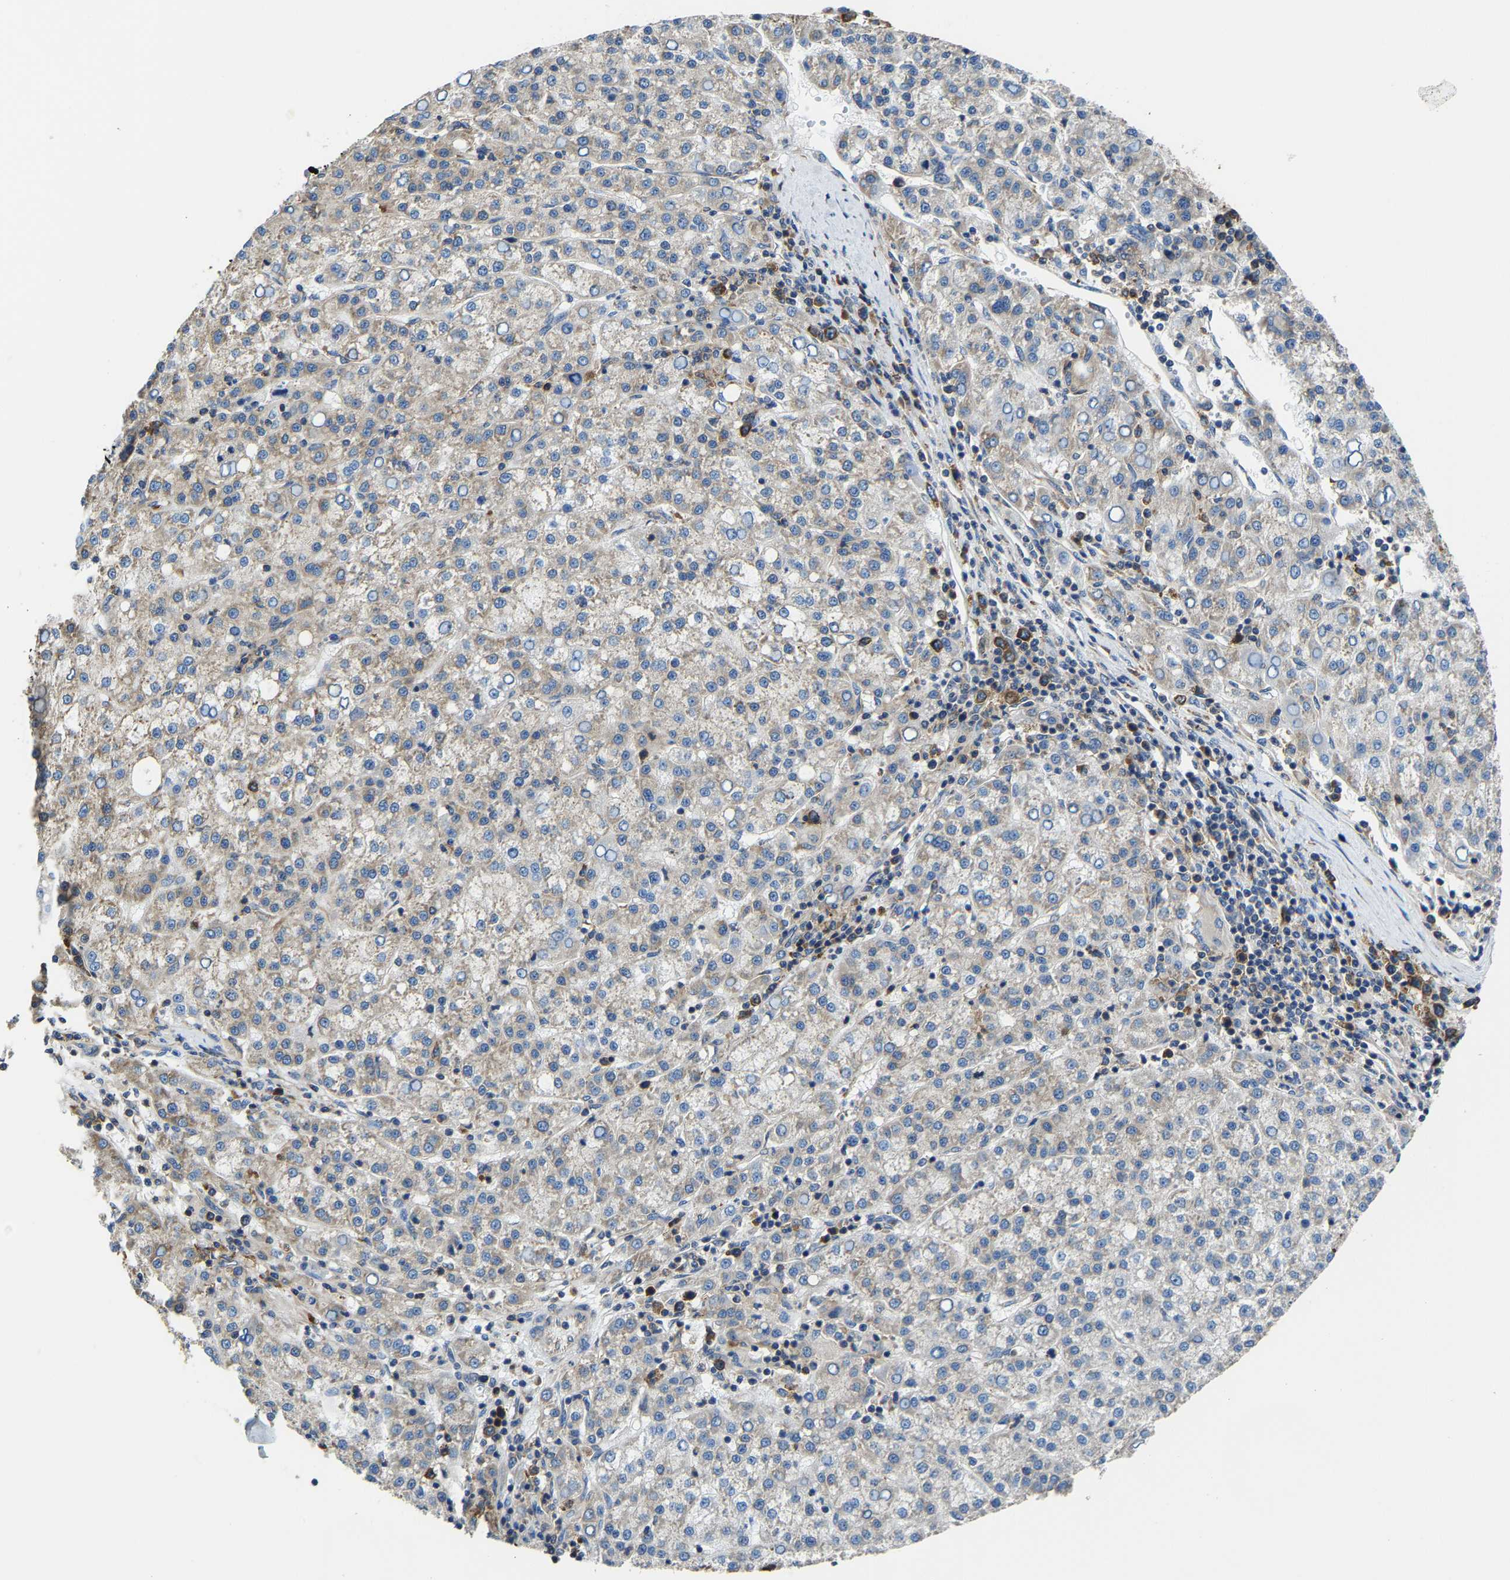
{"staining": {"intensity": "weak", "quantity": ">75%", "location": "cytoplasmic/membranous"}, "tissue": "liver cancer", "cell_type": "Tumor cells", "image_type": "cancer", "snomed": [{"axis": "morphology", "description": "Carcinoma, Hepatocellular, NOS"}, {"axis": "topography", "description": "Liver"}], "caption": "This photomicrograph demonstrates immunohistochemistry staining of liver cancer (hepatocellular carcinoma), with low weak cytoplasmic/membranous staining in approximately >75% of tumor cells.", "gene": "G3BP2", "patient": {"sex": "female", "age": 58}}